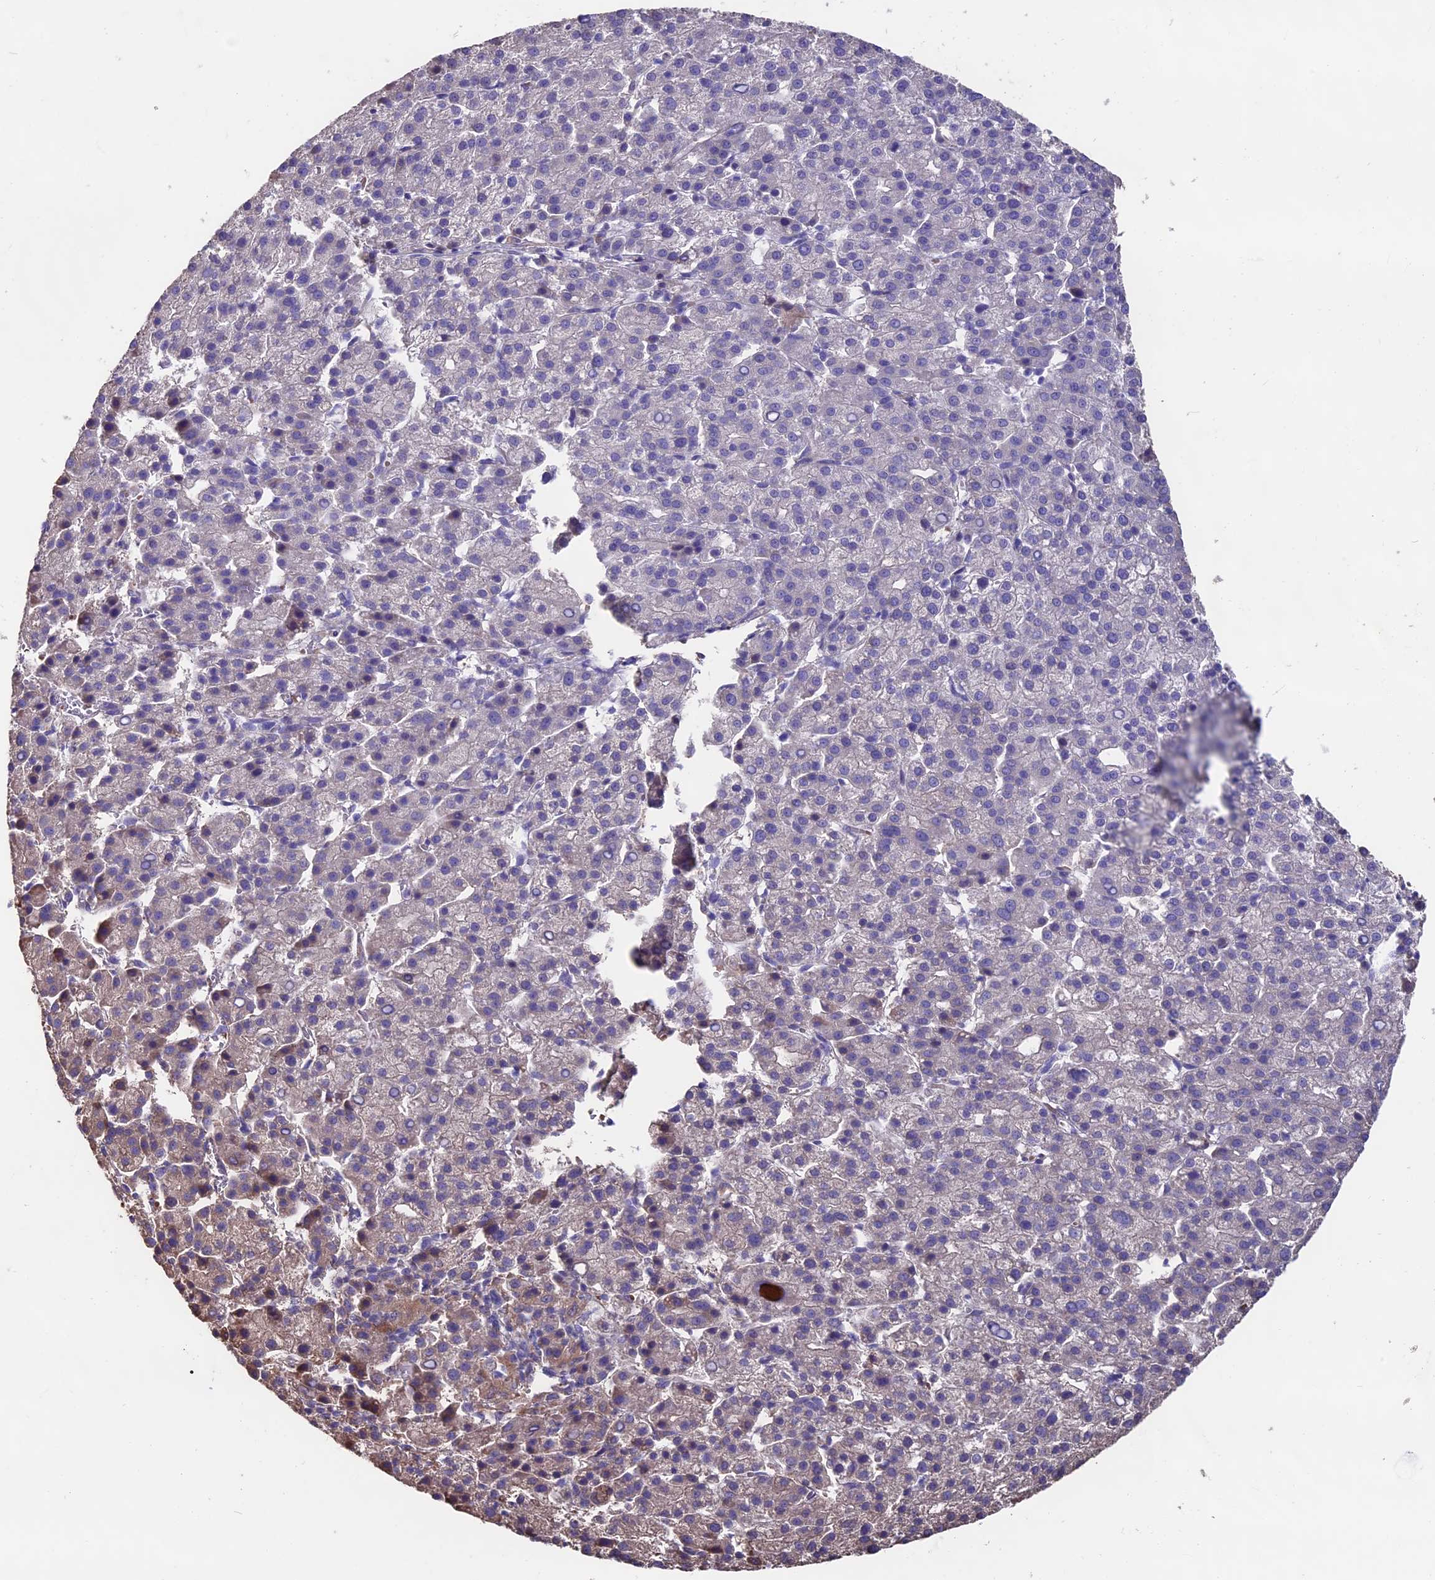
{"staining": {"intensity": "negative", "quantity": "none", "location": "none"}, "tissue": "liver cancer", "cell_type": "Tumor cells", "image_type": "cancer", "snomed": [{"axis": "morphology", "description": "Carcinoma, Hepatocellular, NOS"}, {"axis": "topography", "description": "Liver"}], "caption": "This is an immunohistochemistry (IHC) photomicrograph of liver cancer (hepatocellular carcinoma). There is no expression in tumor cells.", "gene": "SEH1L", "patient": {"sex": "female", "age": 58}}